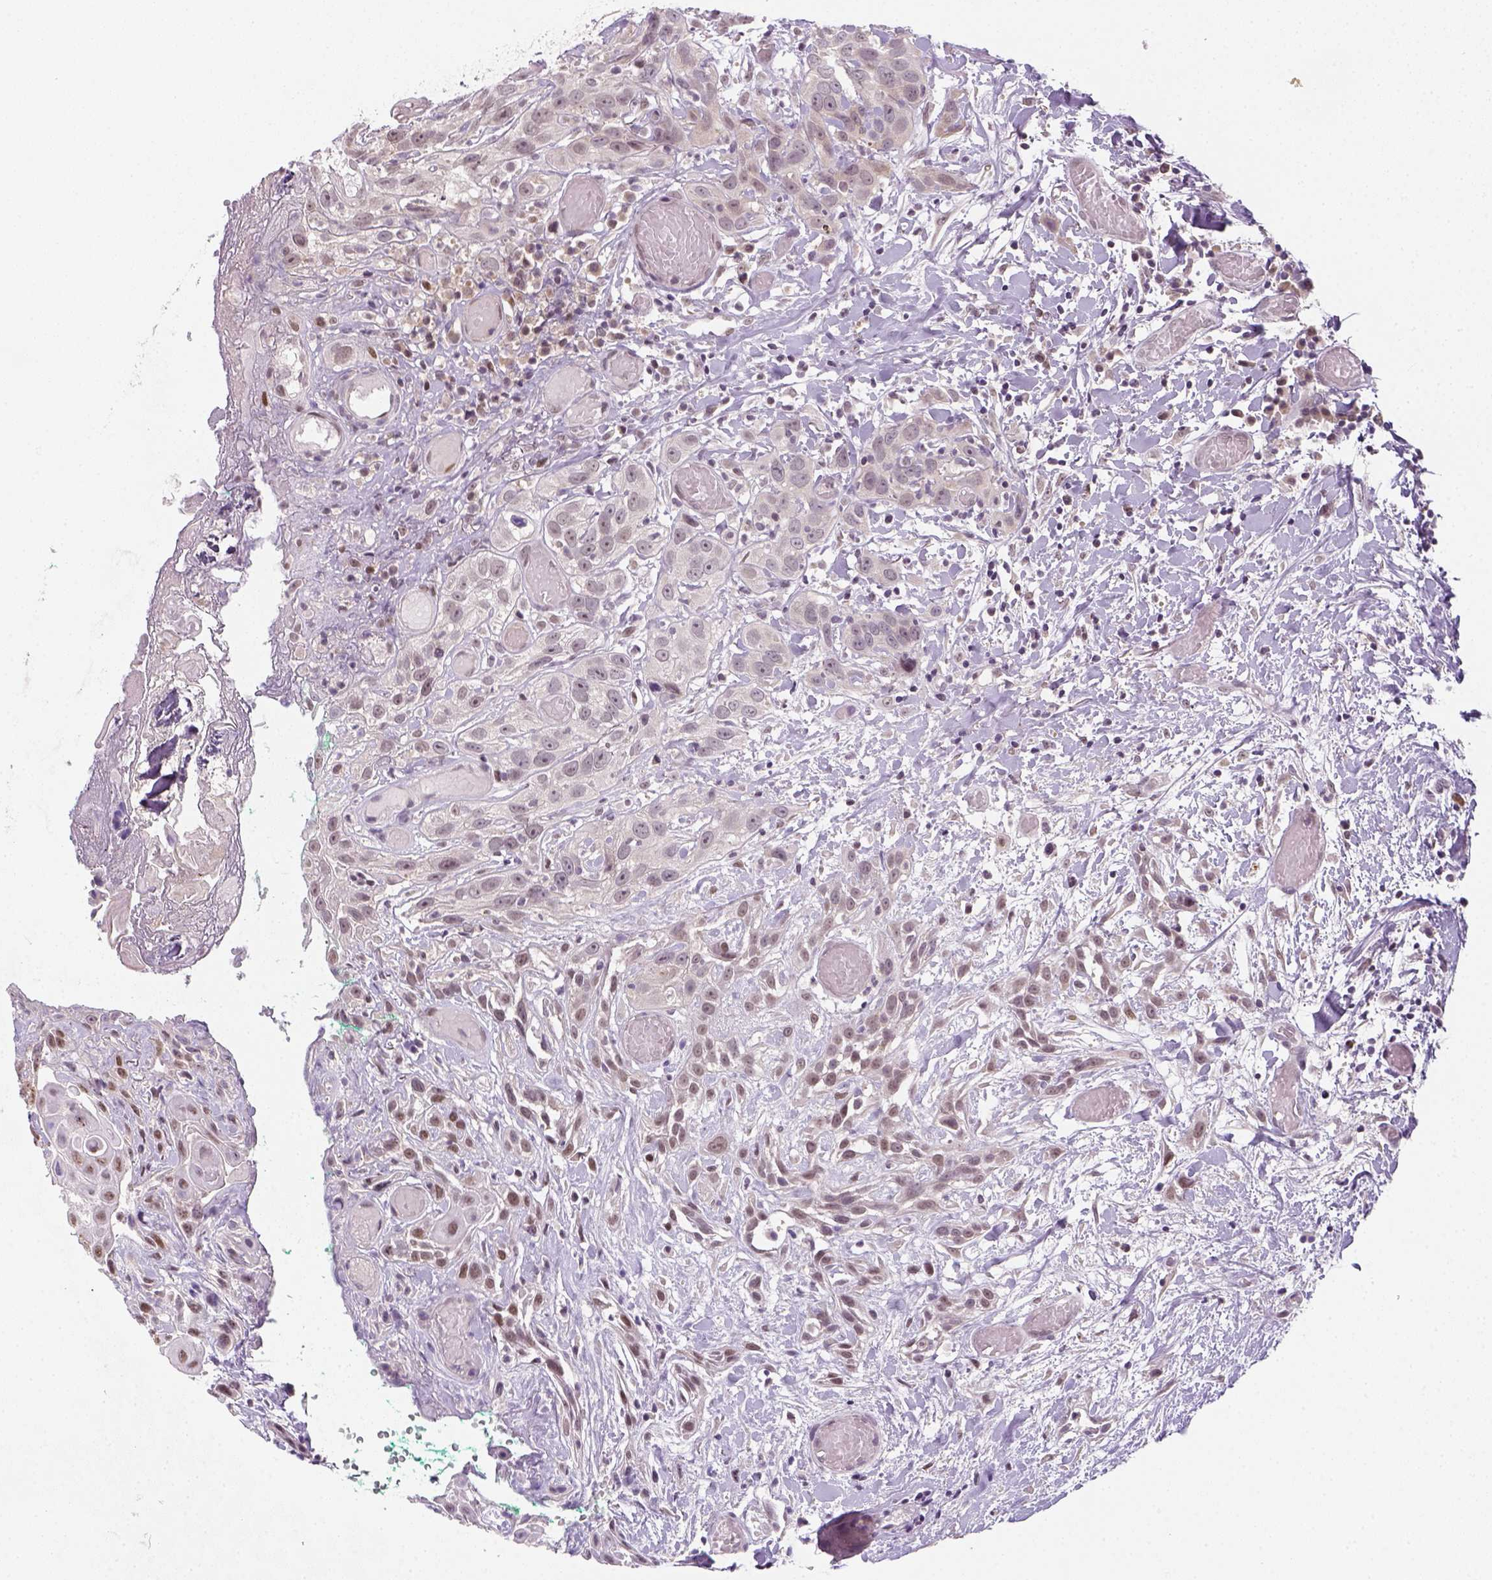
{"staining": {"intensity": "weak", "quantity": "<25%", "location": "nuclear"}, "tissue": "head and neck cancer", "cell_type": "Tumor cells", "image_type": "cancer", "snomed": [{"axis": "morphology", "description": "Normal tissue, NOS"}, {"axis": "morphology", "description": "Squamous cell carcinoma, NOS"}, {"axis": "topography", "description": "Oral tissue"}, {"axis": "topography", "description": "Salivary gland"}, {"axis": "topography", "description": "Head-Neck"}], "caption": "Tumor cells are negative for brown protein staining in head and neck squamous cell carcinoma.", "gene": "MAGEB3", "patient": {"sex": "female", "age": 62}}